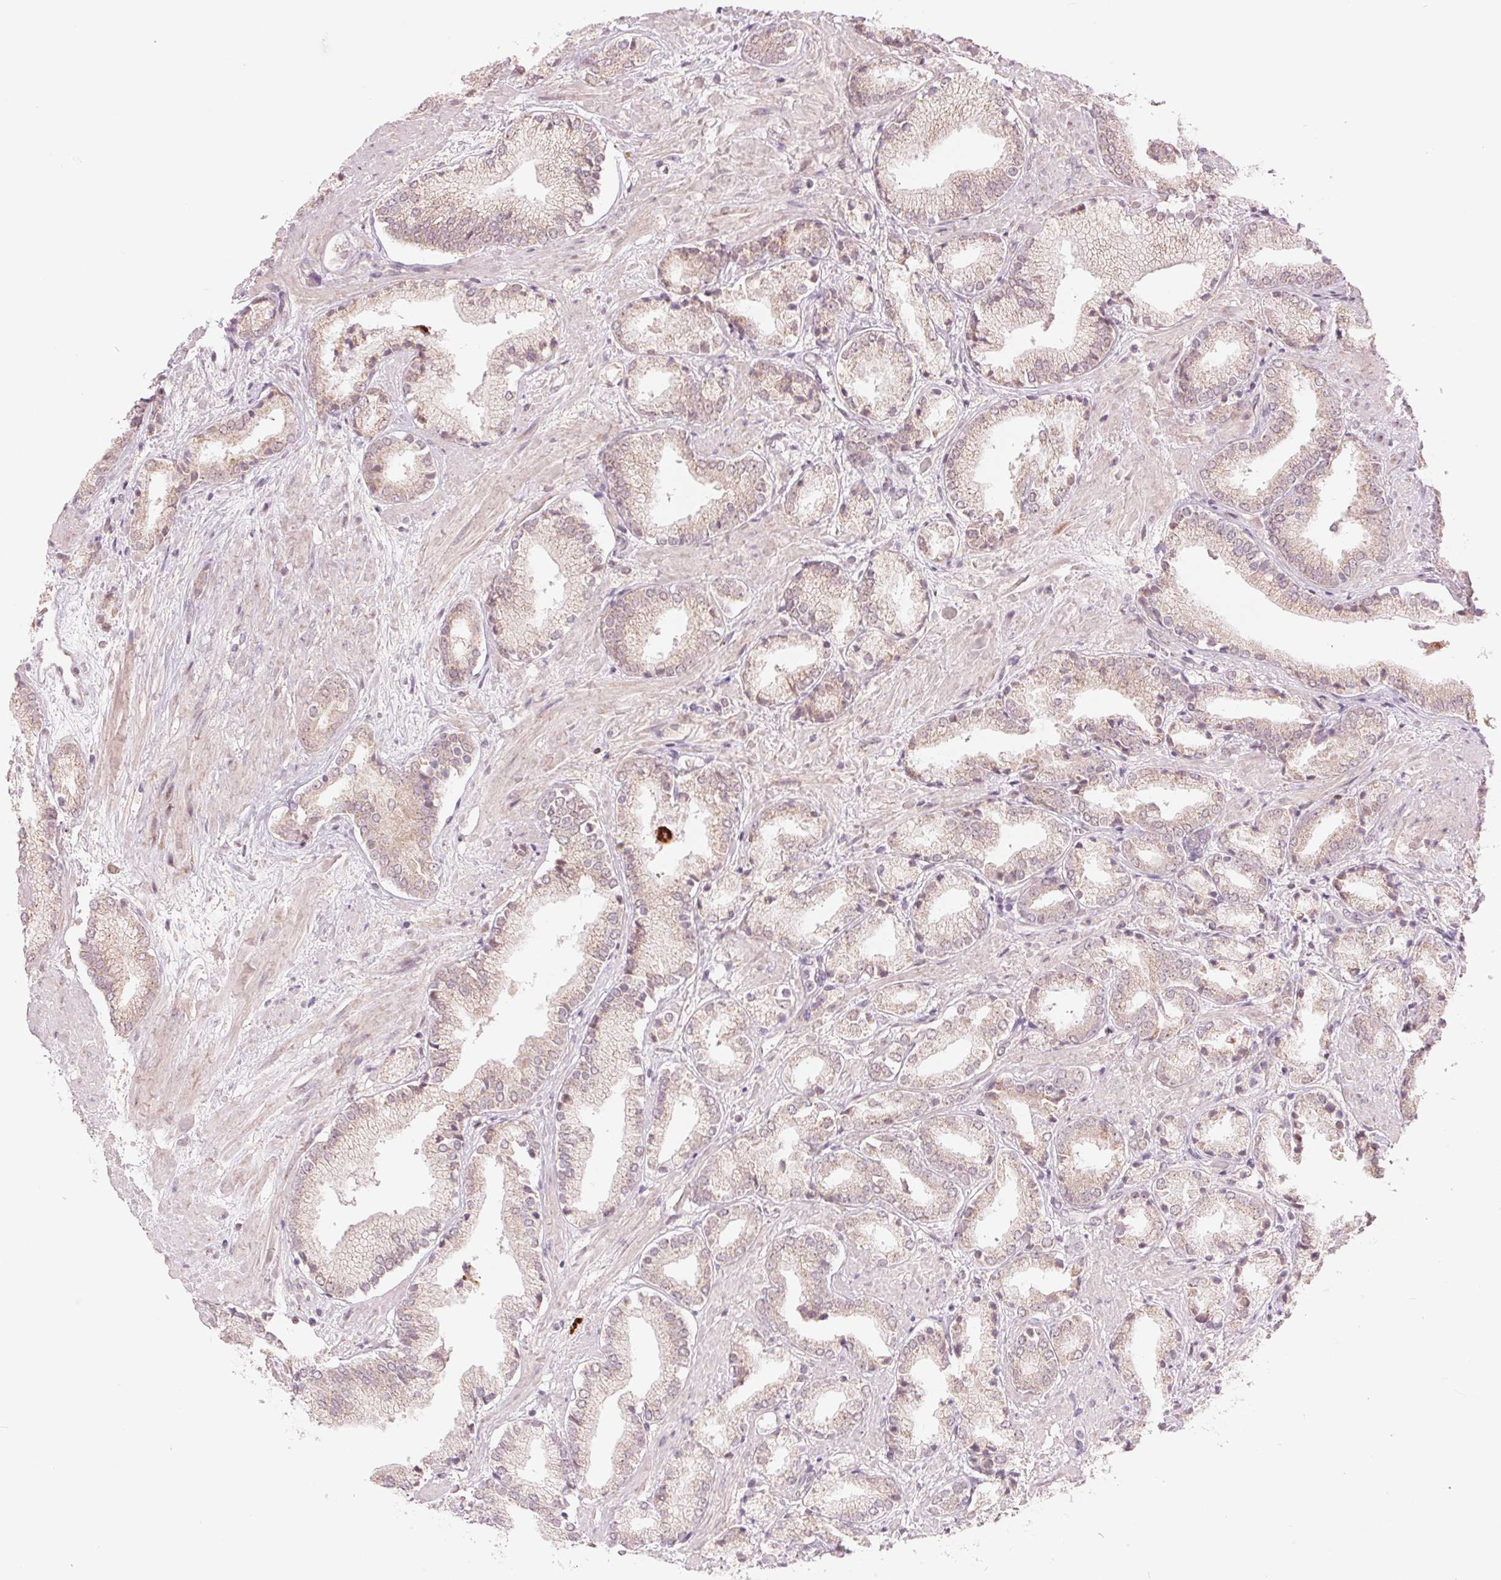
{"staining": {"intensity": "weak", "quantity": "25%-75%", "location": "cytoplasmic/membranous,nuclear"}, "tissue": "prostate cancer", "cell_type": "Tumor cells", "image_type": "cancer", "snomed": [{"axis": "morphology", "description": "Adenocarcinoma, High grade"}, {"axis": "topography", "description": "Prostate"}], "caption": "A low amount of weak cytoplasmic/membranous and nuclear staining is present in about 25%-75% of tumor cells in high-grade adenocarcinoma (prostate) tissue.", "gene": "ARHGAP32", "patient": {"sex": "male", "age": 56}}